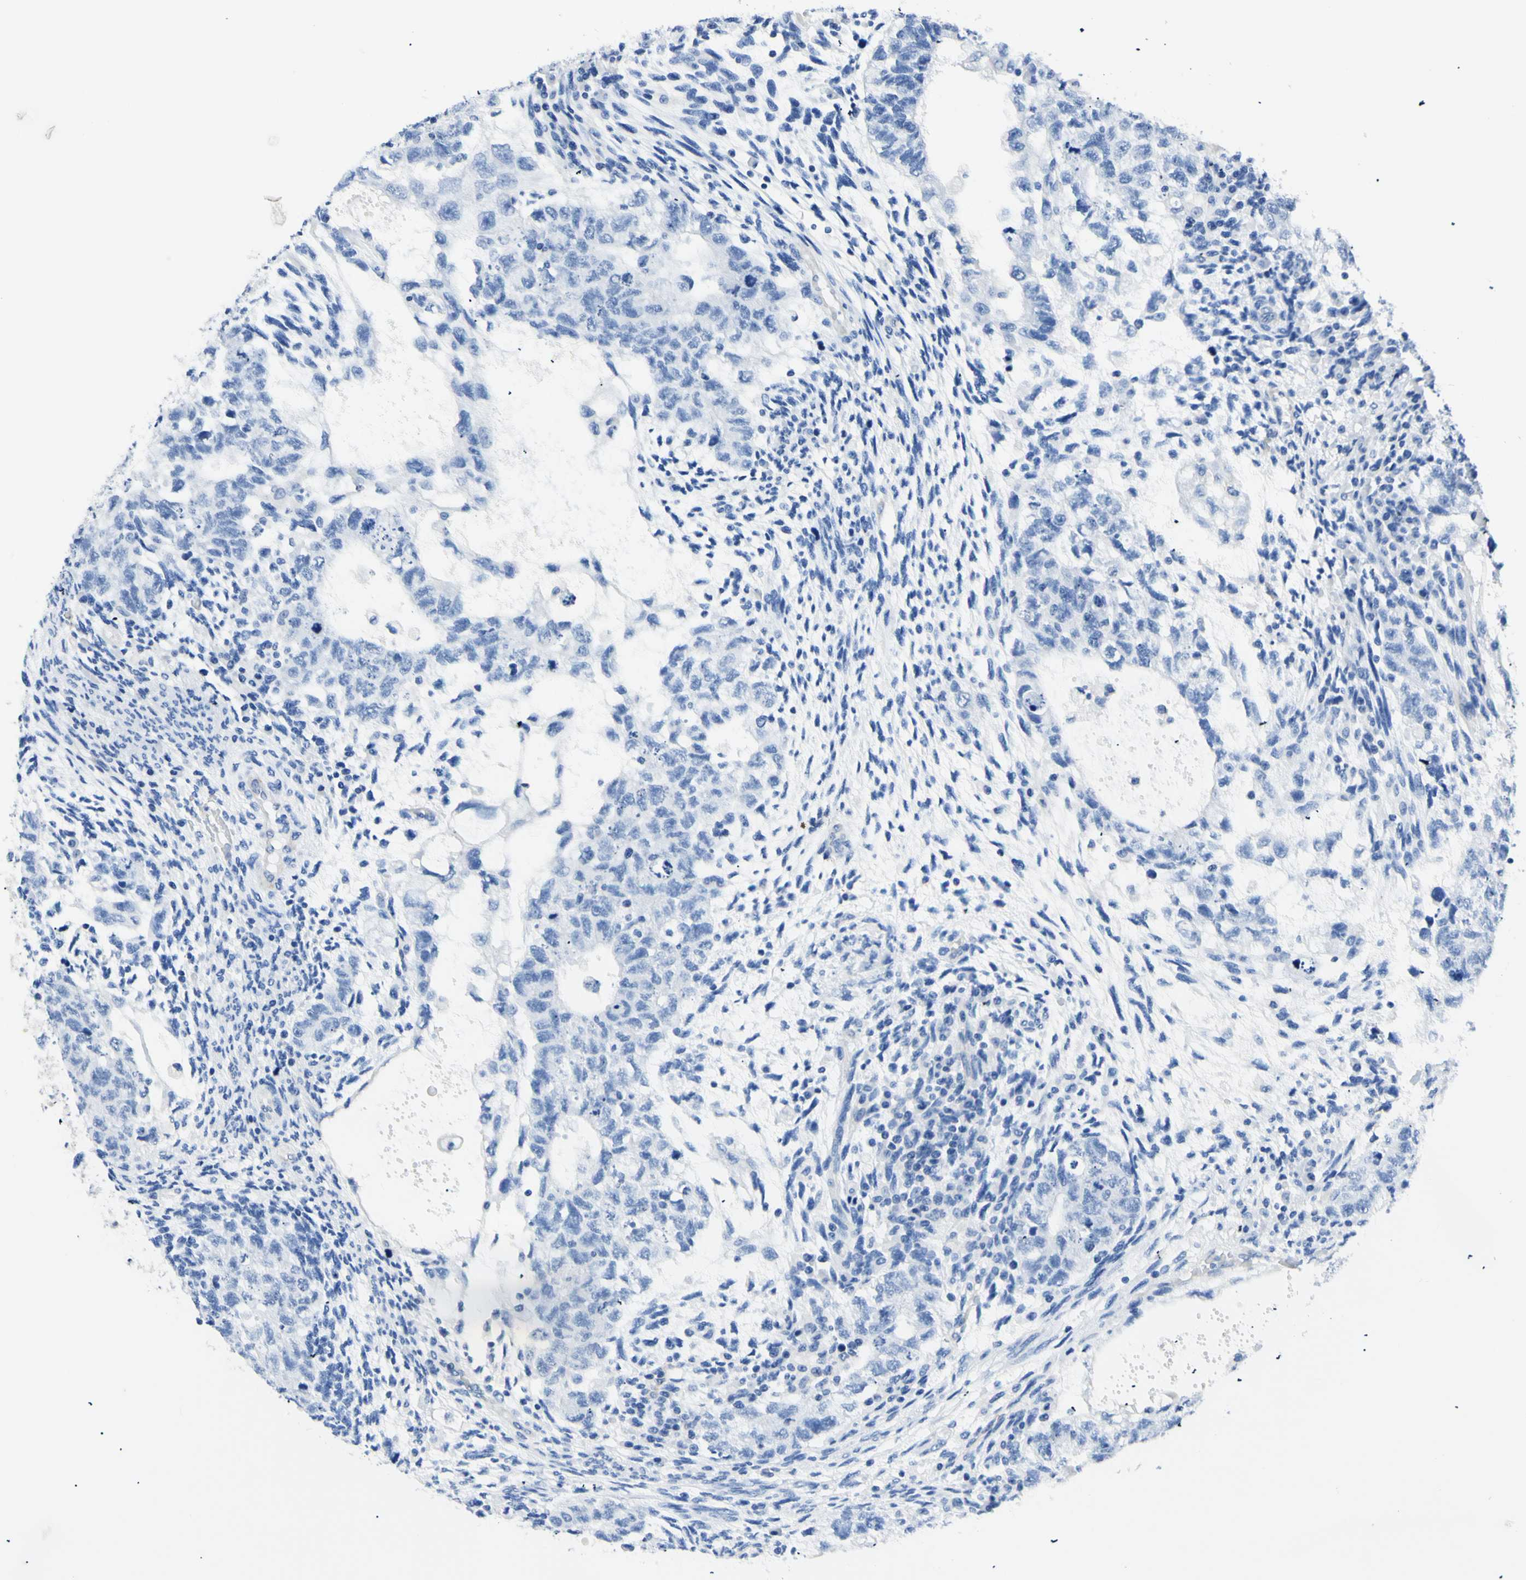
{"staining": {"intensity": "negative", "quantity": "none", "location": "none"}, "tissue": "testis cancer", "cell_type": "Tumor cells", "image_type": "cancer", "snomed": [{"axis": "morphology", "description": "Normal tissue, NOS"}, {"axis": "morphology", "description": "Carcinoma, Embryonal, NOS"}, {"axis": "topography", "description": "Testis"}], "caption": "Embryonal carcinoma (testis) was stained to show a protein in brown. There is no significant positivity in tumor cells. The staining was performed using DAB (3,3'-diaminobenzidine) to visualize the protein expression in brown, while the nuclei were stained in blue with hematoxylin (Magnification: 20x).", "gene": "HPCA", "patient": {"sex": "male", "age": 36}}